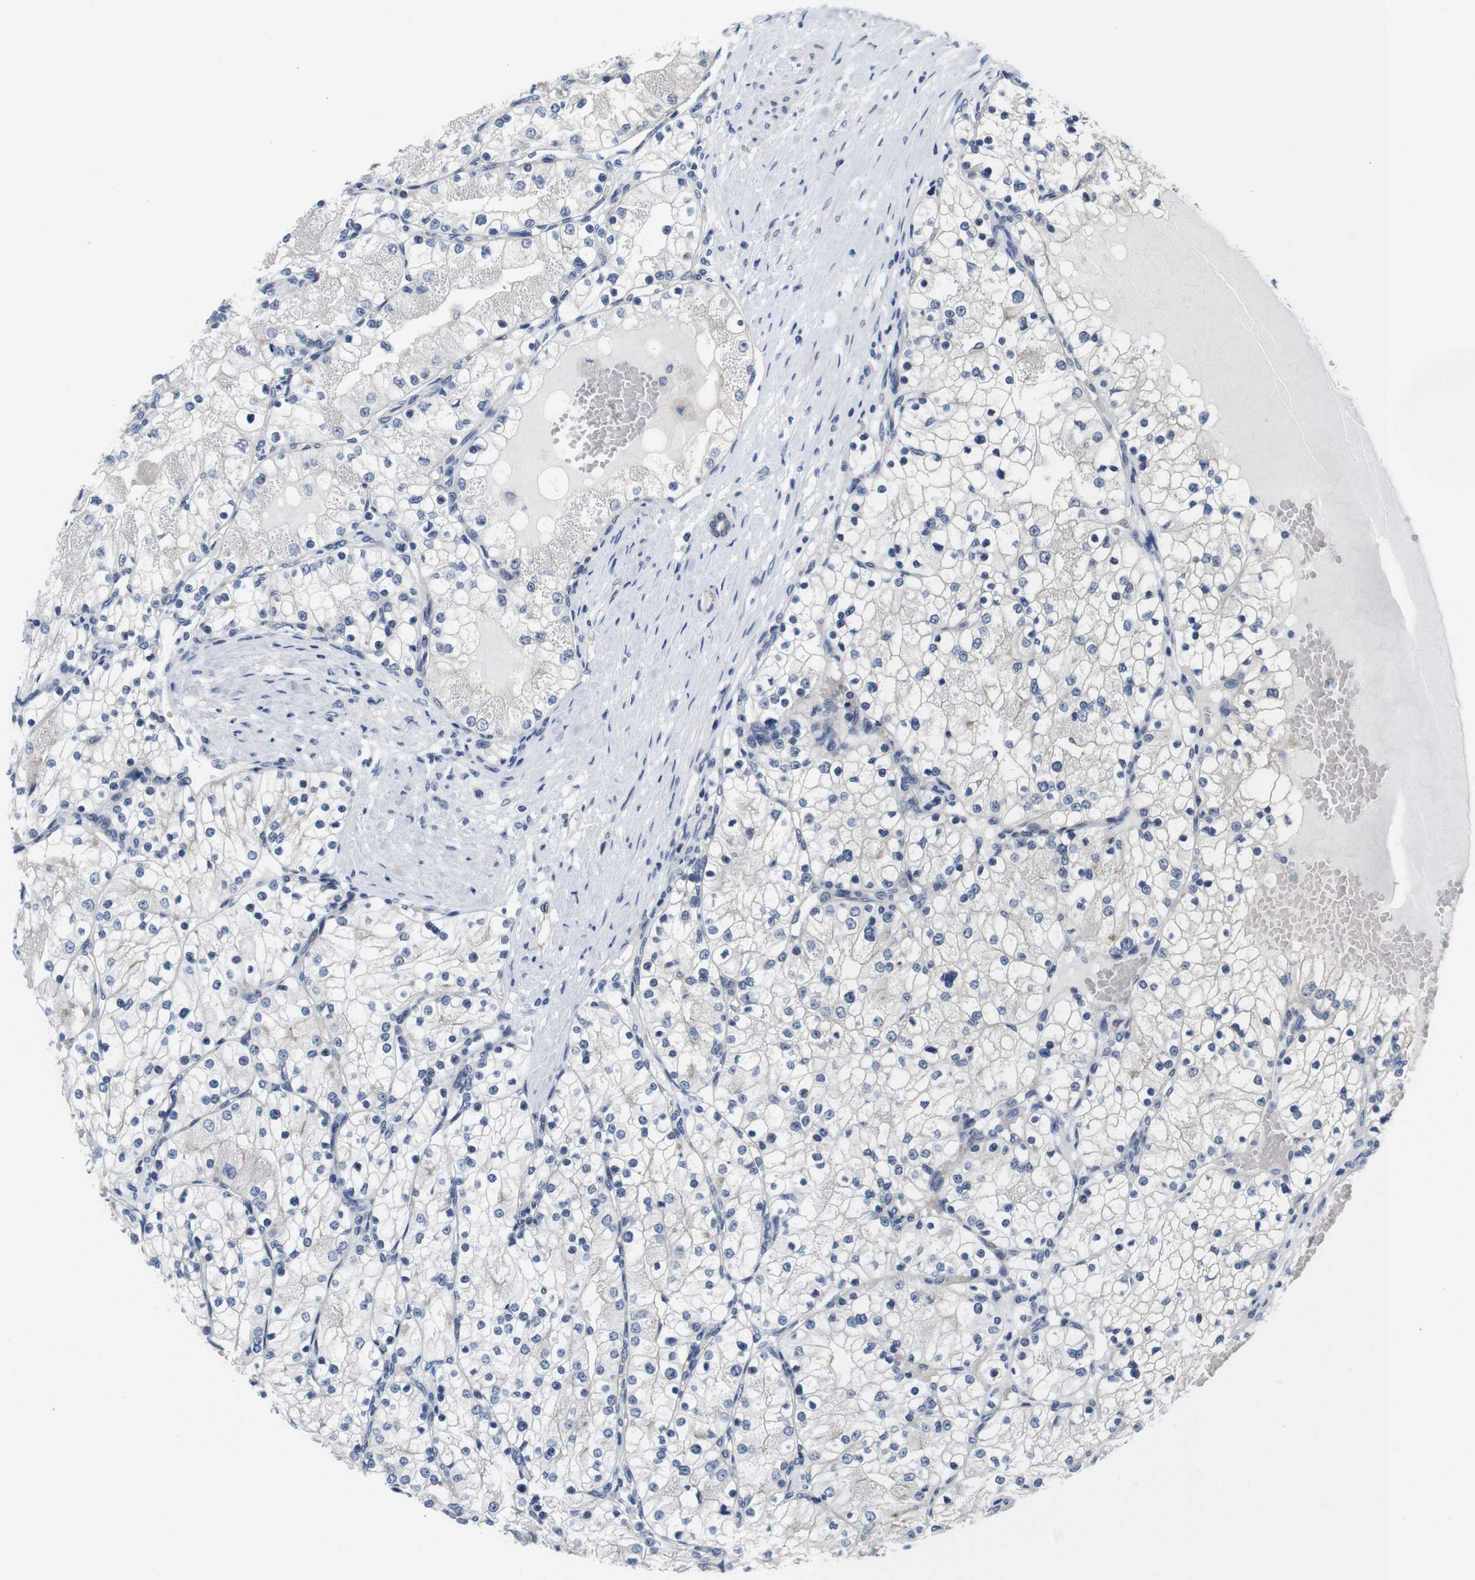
{"staining": {"intensity": "negative", "quantity": "none", "location": "none"}, "tissue": "renal cancer", "cell_type": "Tumor cells", "image_type": "cancer", "snomed": [{"axis": "morphology", "description": "Adenocarcinoma, NOS"}, {"axis": "topography", "description": "Kidney"}], "caption": "This is an IHC image of renal adenocarcinoma. There is no staining in tumor cells.", "gene": "SOCS3", "patient": {"sex": "male", "age": 68}}